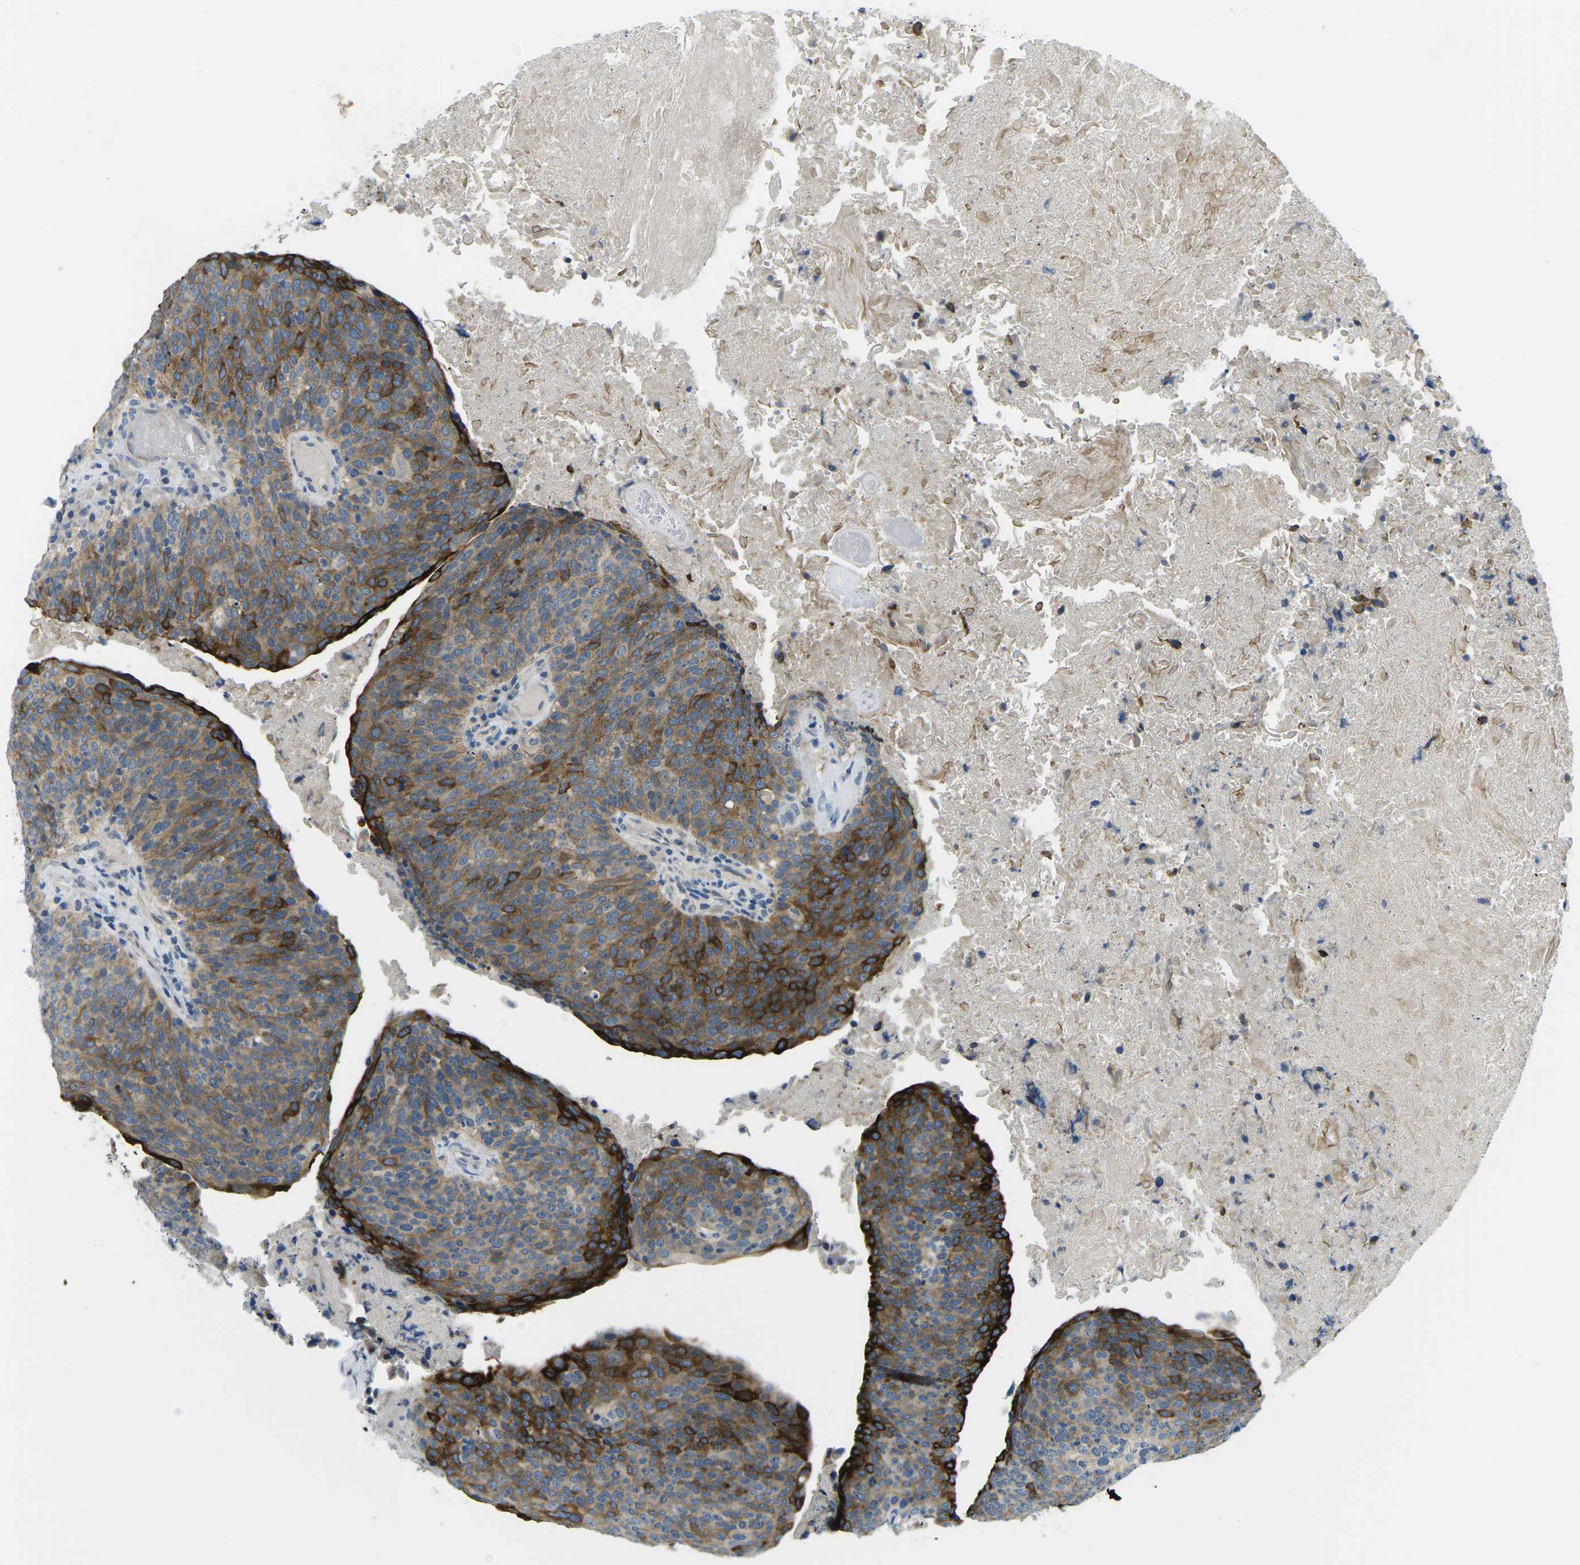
{"staining": {"intensity": "strong", "quantity": ">75%", "location": "cytoplasmic/membranous"}, "tissue": "head and neck cancer", "cell_type": "Tumor cells", "image_type": "cancer", "snomed": [{"axis": "morphology", "description": "Squamous cell carcinoma, NOS"}, {"axis": "morphology", "description": "Squamous cell carcinoma, metastatic, NOS"}, {"axis": "topography", "description": "Lymph node"}, {"axis": "topography", "description": "Head-Neck"}], "caption": "Protein expression by immunohistochemistry displays strong cytoplasmic/membranous expression in approximately >75% of tumor cells in head and neck cancer (squamous cell carcinoma).", "gene": "CTNND1", "patient": {"sex": "male", "age": 62}}